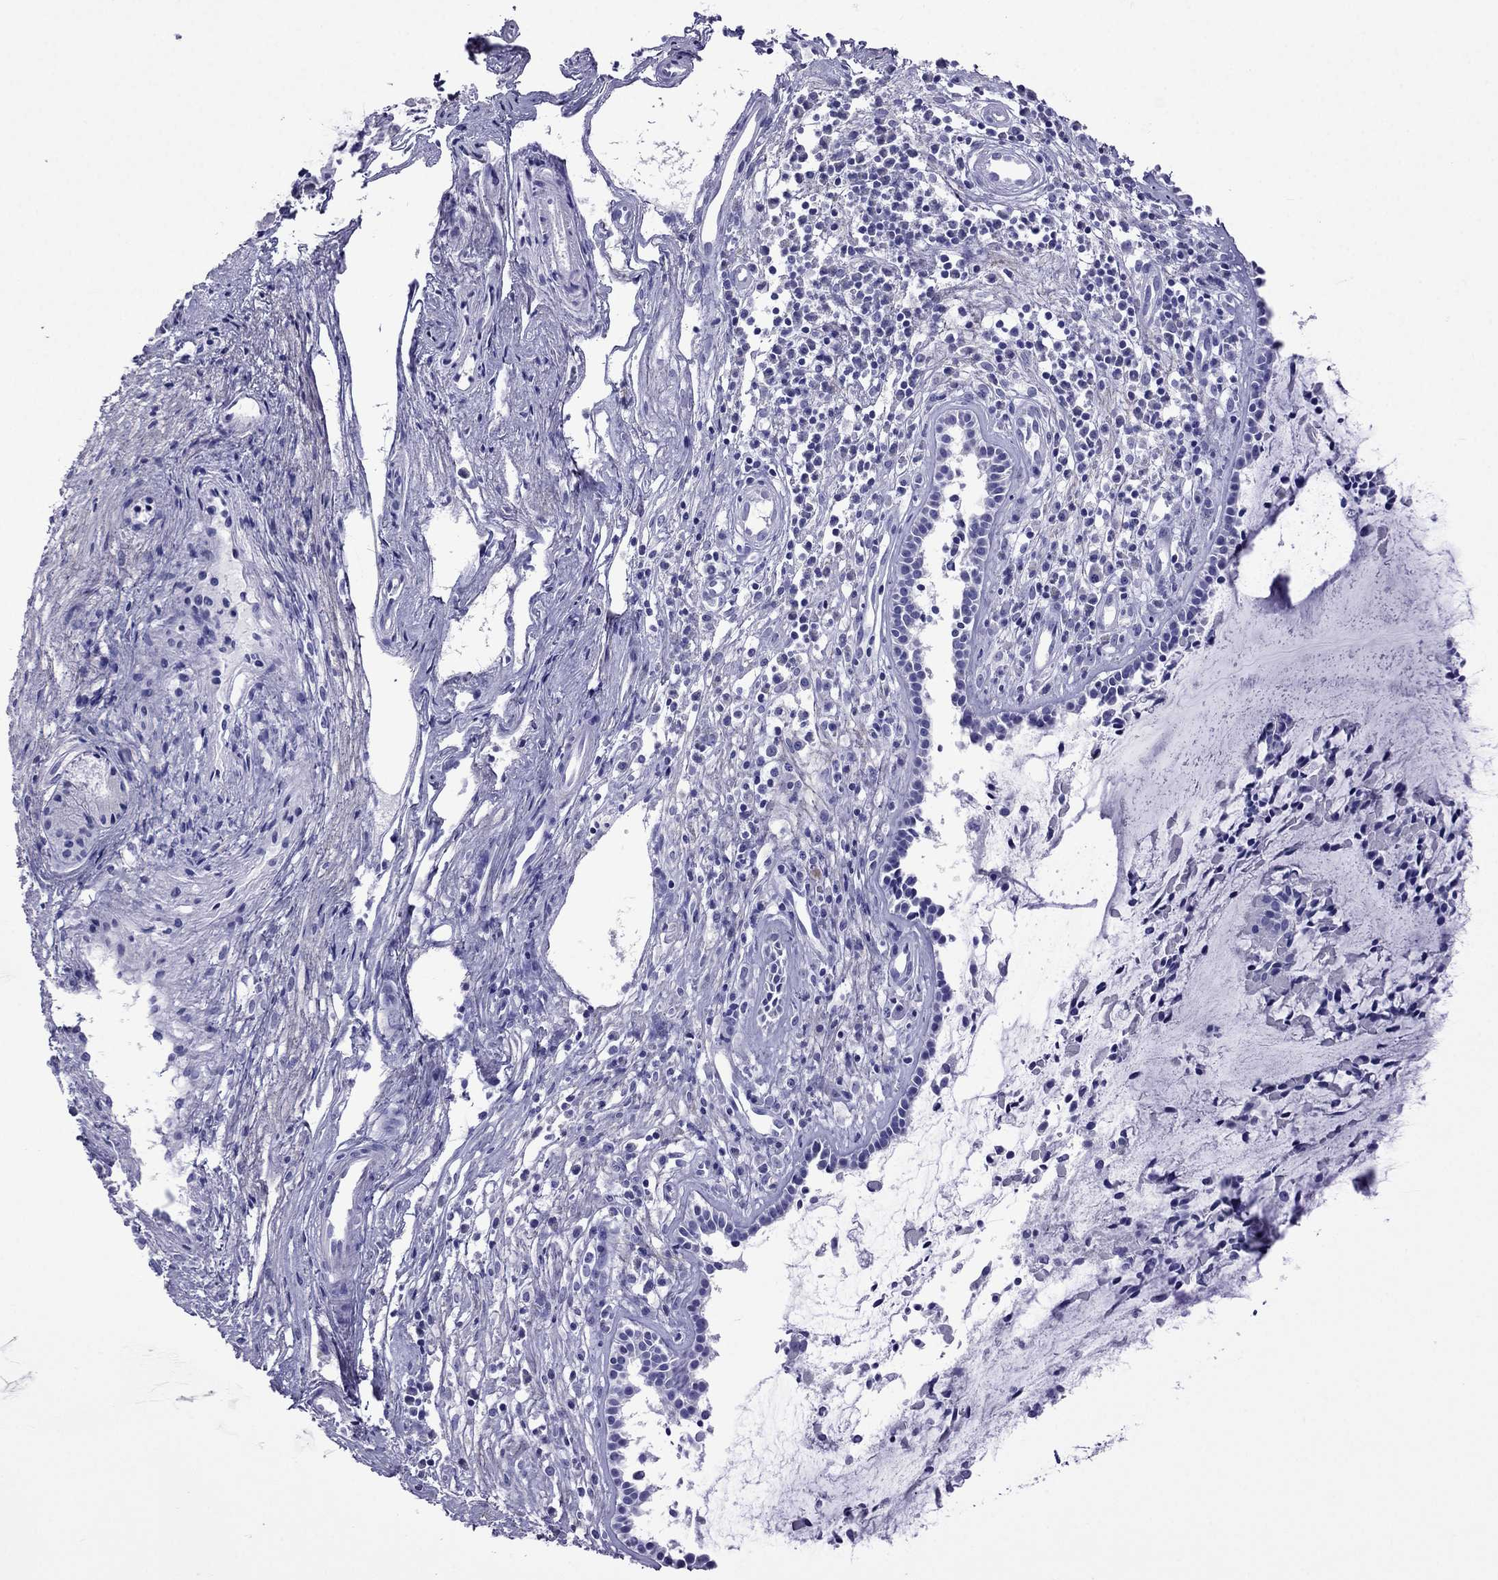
{"staining": {"intensity": "negative", "quantity": "none", "location": "none"}, "tissue": "nasopharynx", "cell_type": "Respiratory epithelial cells", "image_type": "normal", "snomed": [{"axis": "morphology", "description": "Normal tissue, NOS"}, {"axis": "topography", "description": "Nasopharynx"}], "caption": "Respiratory epithelial cells show no significant positivity in unremarkable nasopharynx. The staining is performed using DAB brown chromogen with nuclei counter-stained in using hematoxylin.", "gene": "ARR3", "patient": {"sex": "female", "age": 47}}